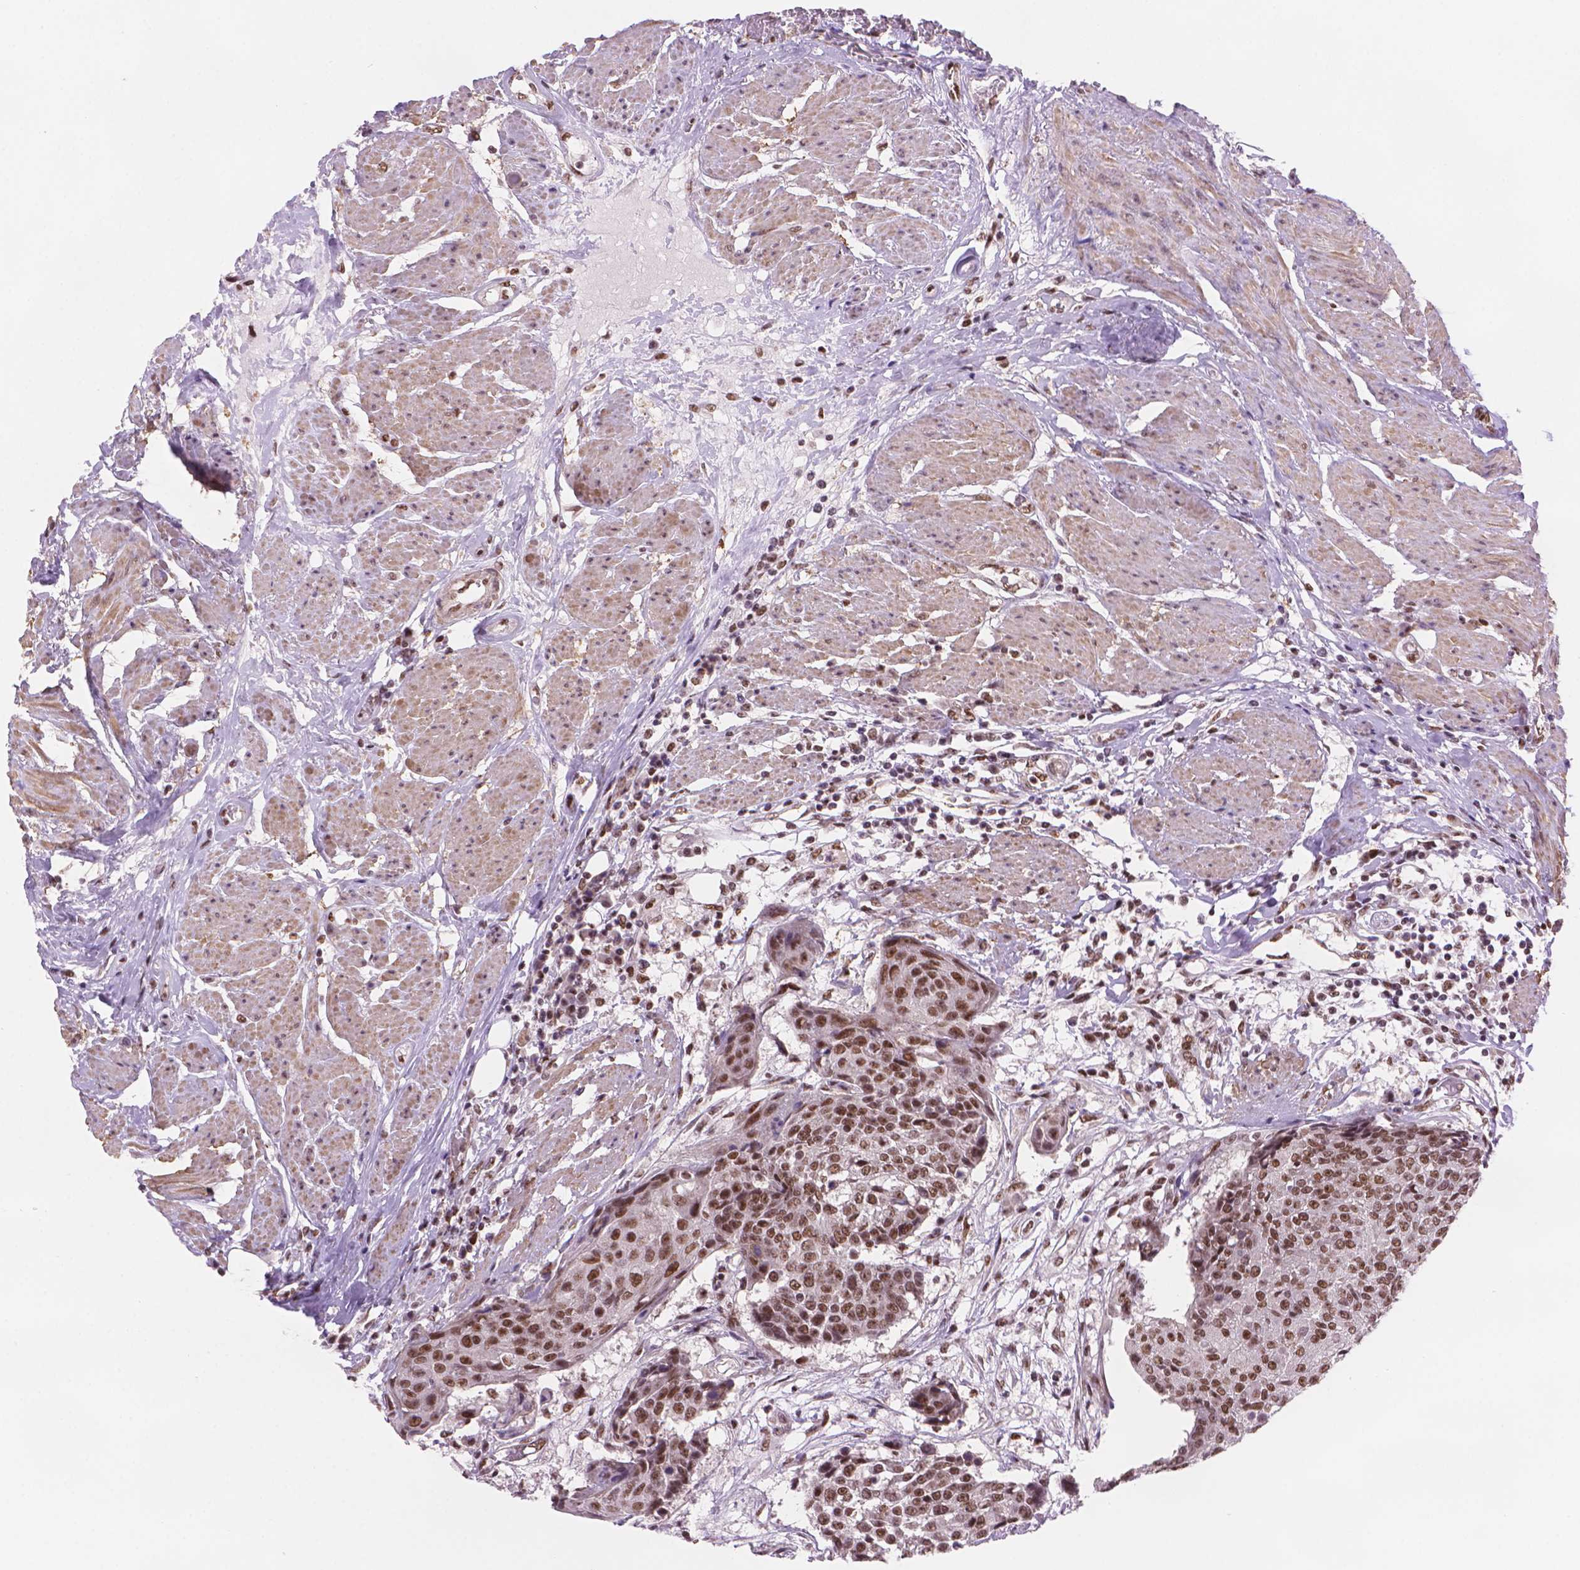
{"staining": {"intensity": "moderate", "quantity": ">75%", "location": "nuclear"}, "tissue": "urothelial cancer", "cell_type": "Tumor cells", "image_type": "cancer", "snomed": [{"axis": "morphology", "description": "Urothelial carcinoma, High grade"}, {"axis": "topography", "description": "Urinary bladder"}], "caption": "Urothelial cancer stained with a protein marker exhibits moderate staining in tumor cells.", "gene": "UBN1", "patient": {"sex": "female", "age": 63}}